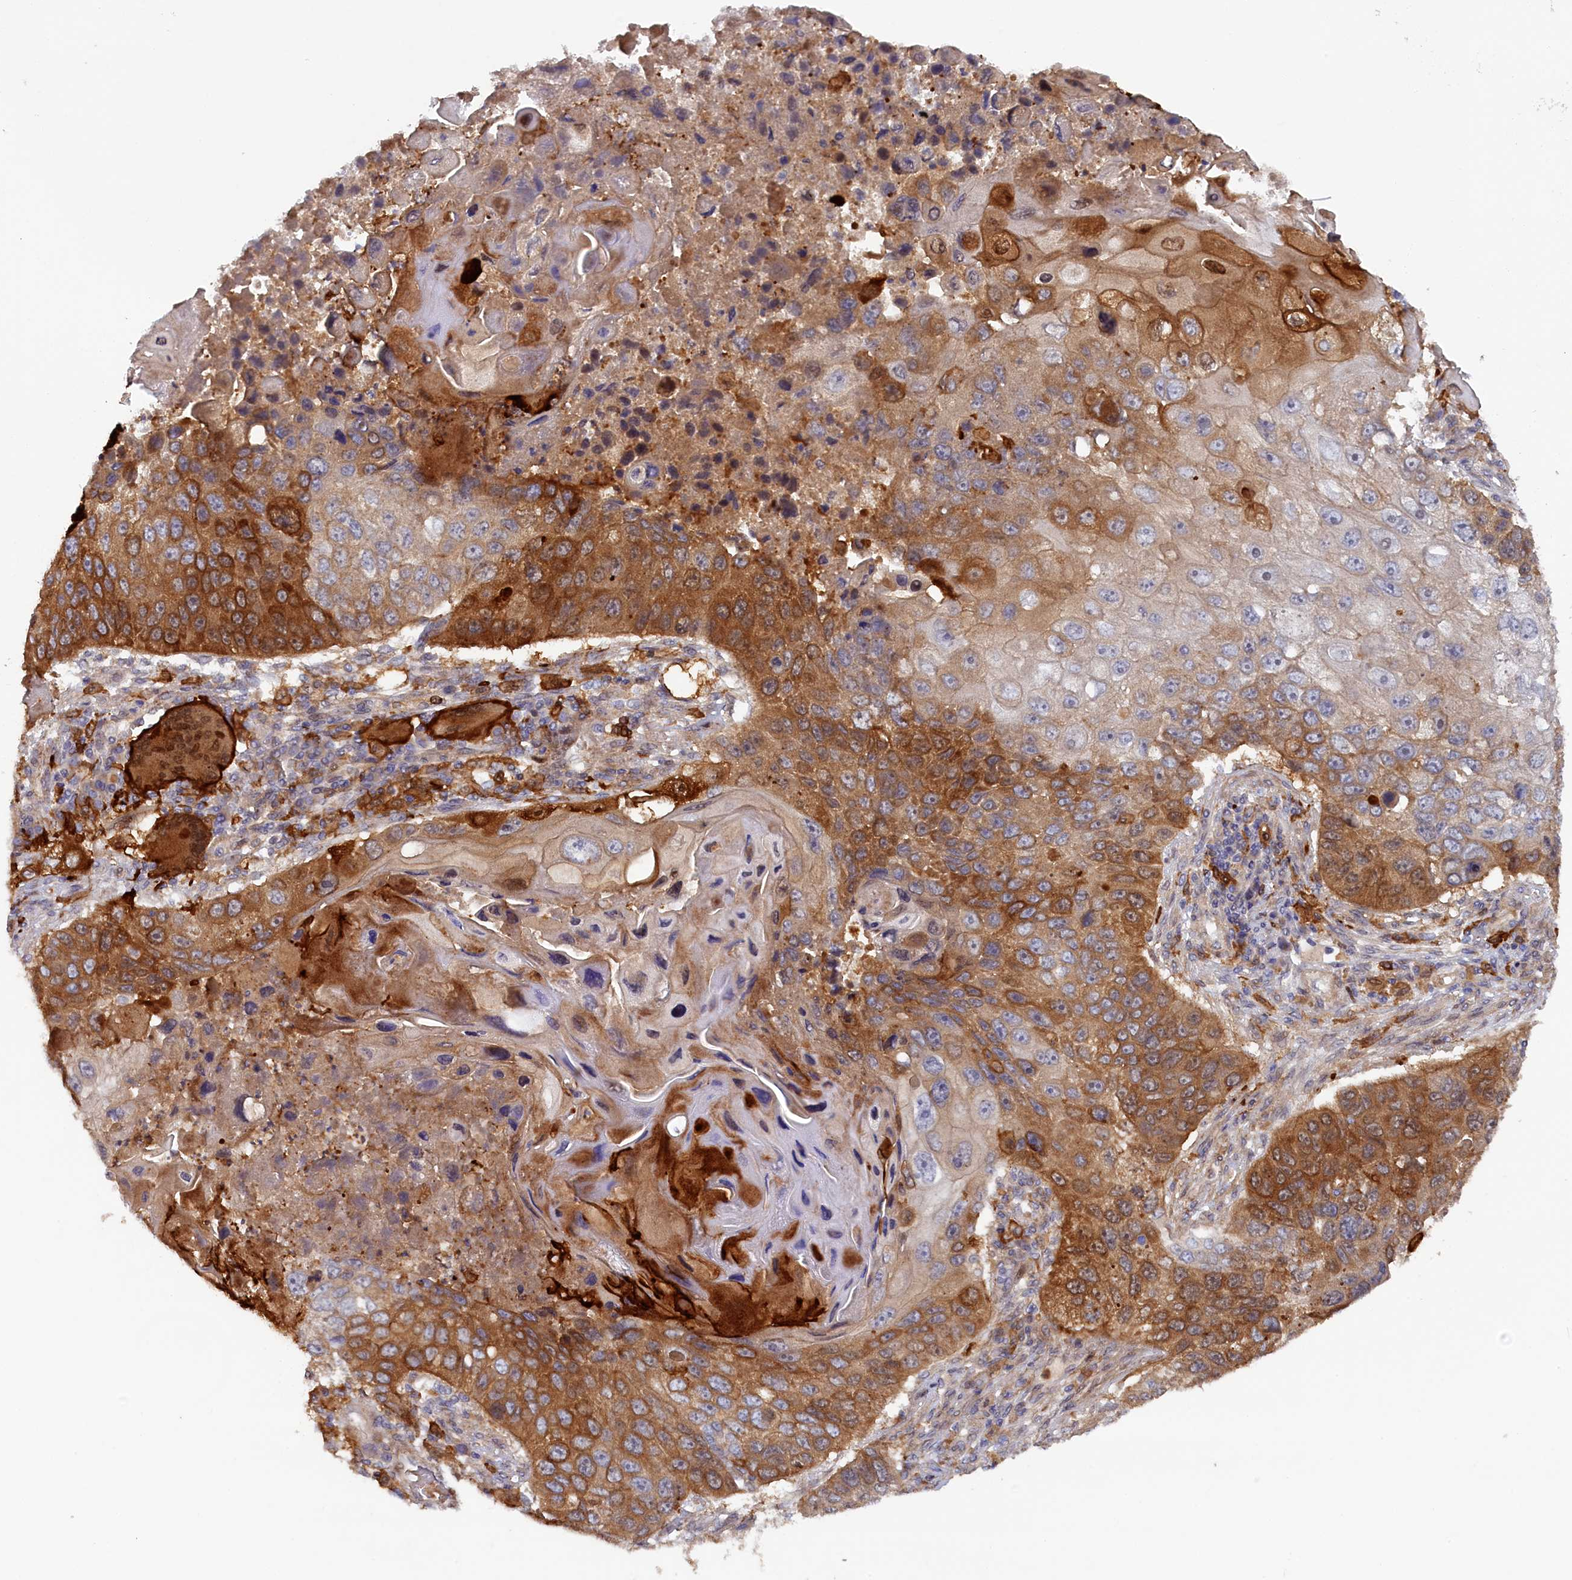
{"staining": {"intensity": "strong", "quantity": "25%-75%", "location": "cytoplasmic/membranous"}, "tissue": "lung cancer", "cell_type": "Tumor cells", "image_type": "cancer", "snomed": [{"axis": "morphology", "description": "Squamous cell carcinoma, NOS"}, {"axis": "topography", "description": "Lung"}], "caption": "An IHC image of neoplastic tissue is shown. Protein staining in brown shows strong cytoplasmic/membranous positivity in lung squamous cell carcinoma within tumor cells.", "gene": "FERMT1", "patient": {"sex": "male", "age": 61}}